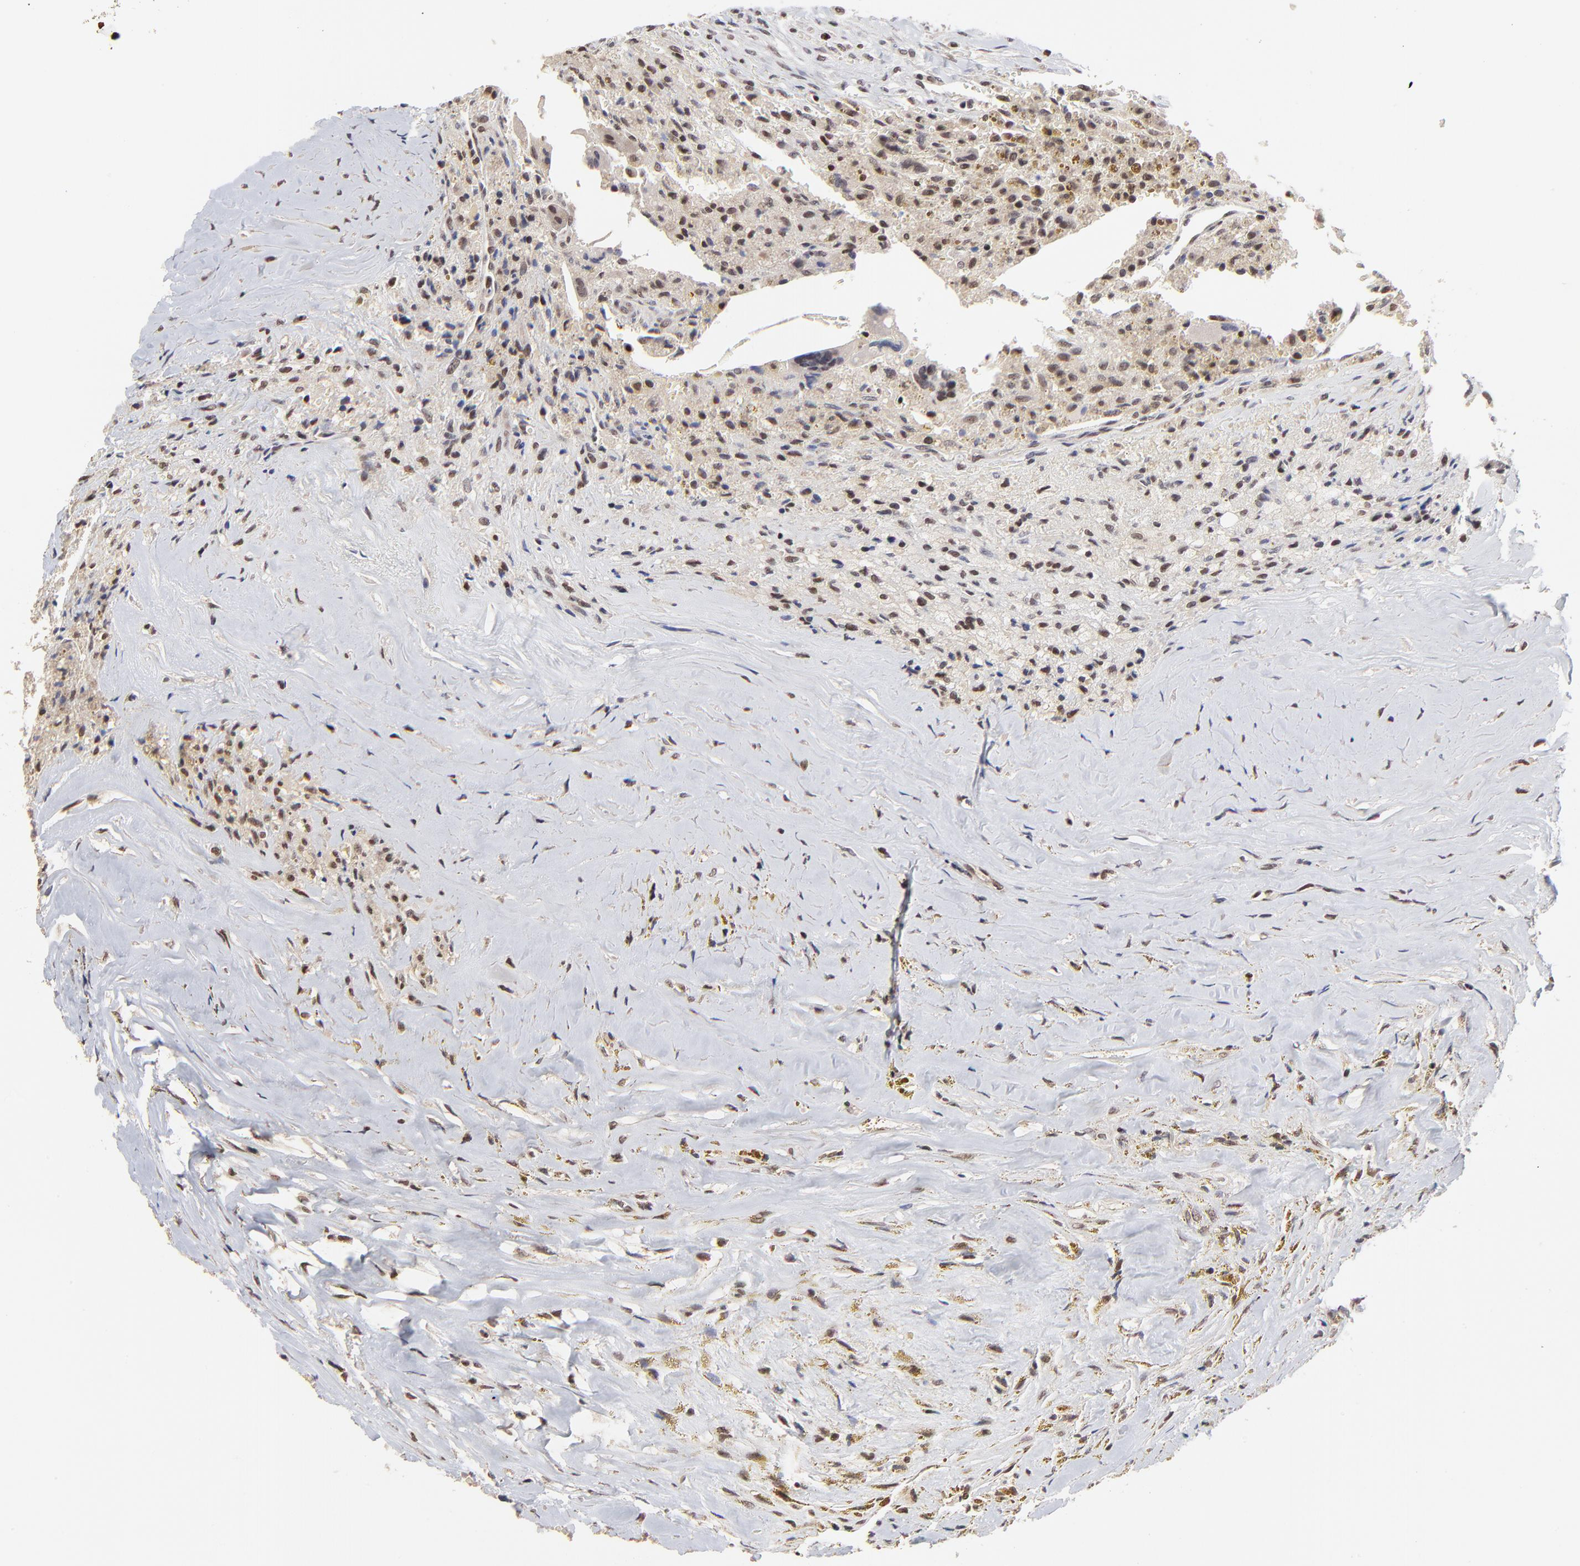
{"staining": {"intensity": "moderate", "quantity": "25%-75%", "location": "nuclear"}, "tissue": "thyroid cancer", "cell_type": "Tumor cells", "image_type": "cancer", "snomed": [{"axis": "morphology", "description": "Papillary adenocarcinoma, NOS"}, {"axis": "topography", "description": "Thyroid gland"}], "caption": "A photomicrograph showing moderate nuclear staining in approximately 25%-75% of tumor cells in thyroid papillary adenocarcinoma, as visualized by brown immunohistochemical staining.", "gene": "DSN1", "patient": {"sex": "male", "age": 87}}